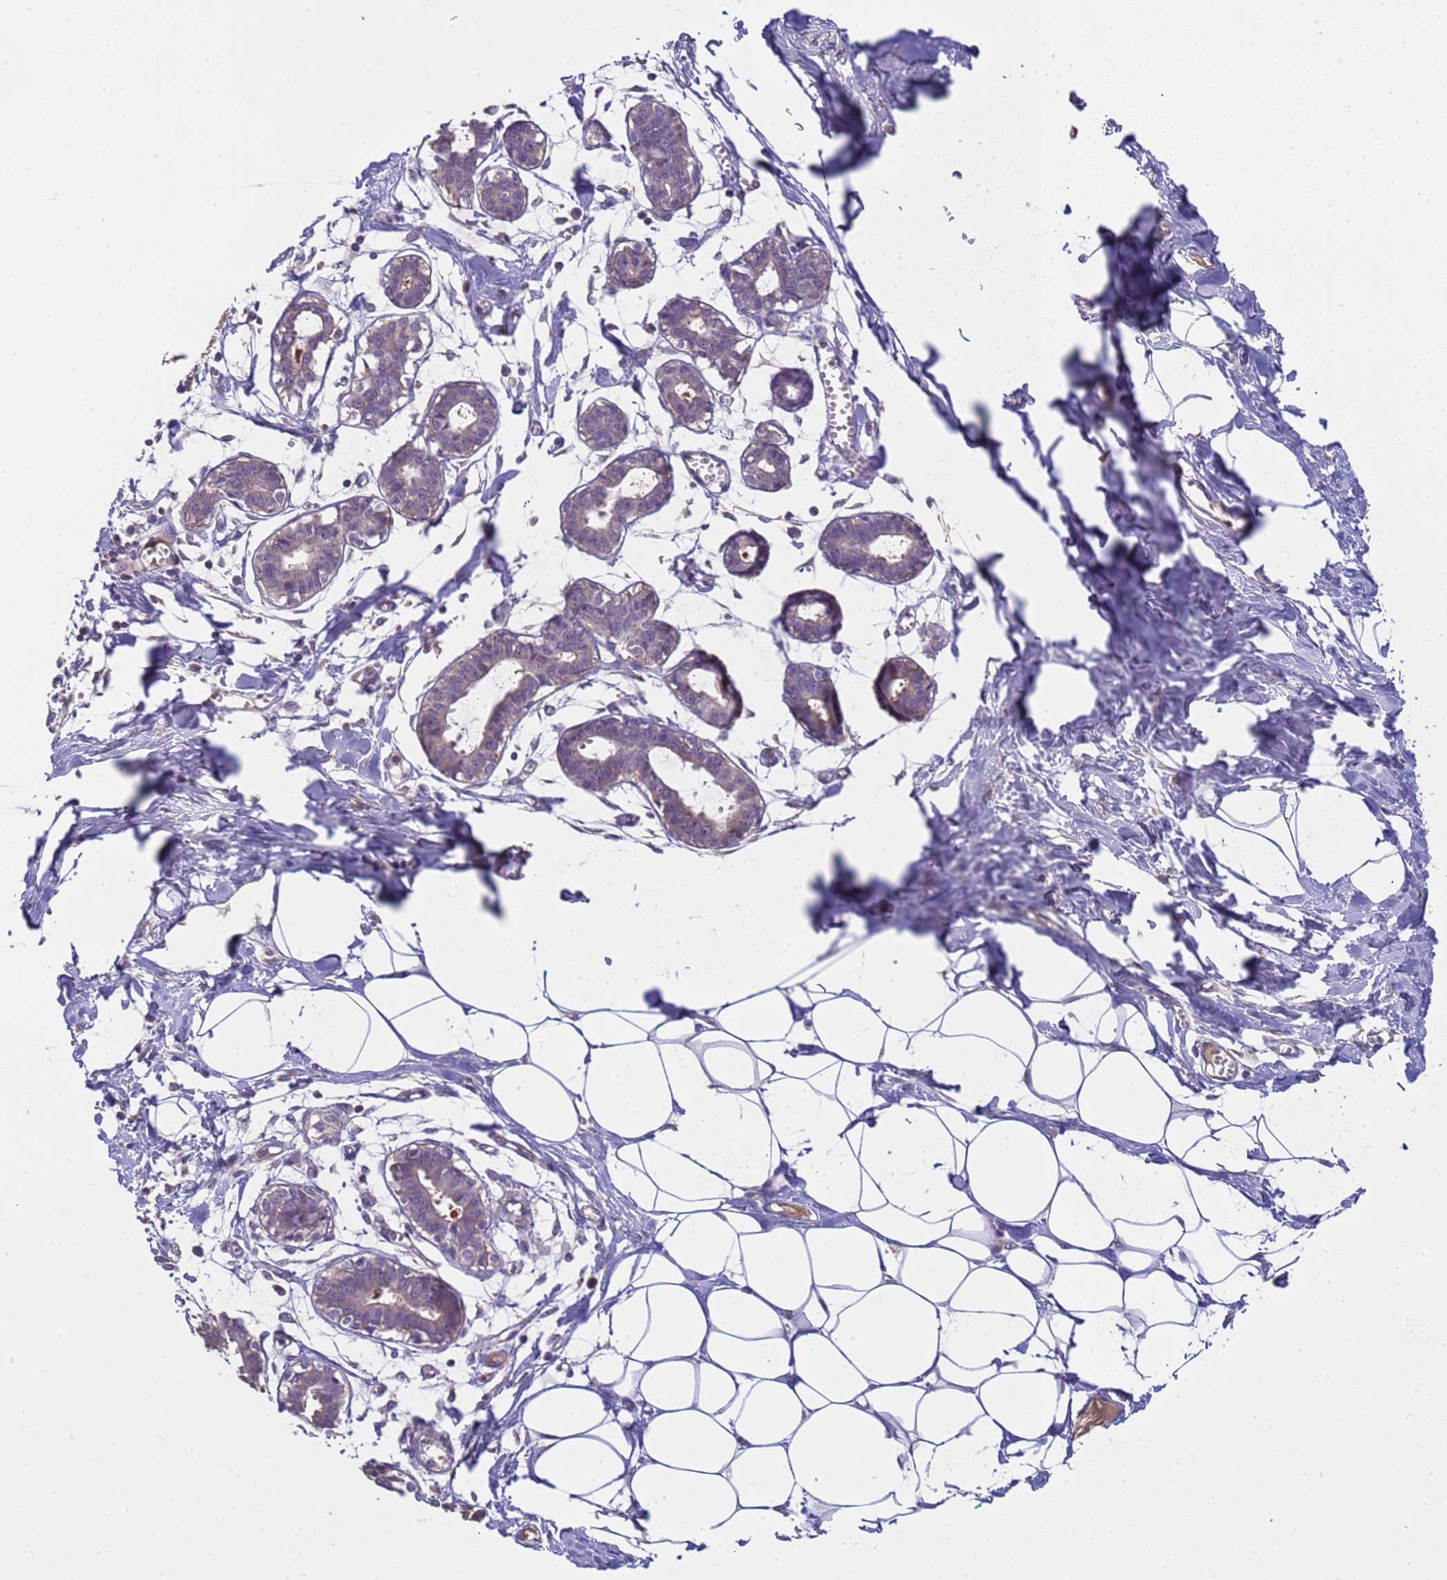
{"staining": {"intensity": "negative", "quantity": "none", "location": "none"}, "tissue": "breast", "cell_type": "Adipocytes", "image_type": "normal", "snomed": [{"axis": "morphology", "description": "Normal tissue, NOS"}, {"axis": "topography", "description": "Breast"}], "caption": "Breast was stained to show a protein in brown. There is no significant positivity in adipocytes. (Stains: DAB immunohistochemistry with hematoxylin counter stain, Microscopy: brightfield microscopy at high magnification).", "gene": "ZNF248", "patient": {"sex": "female", "age": 27}}